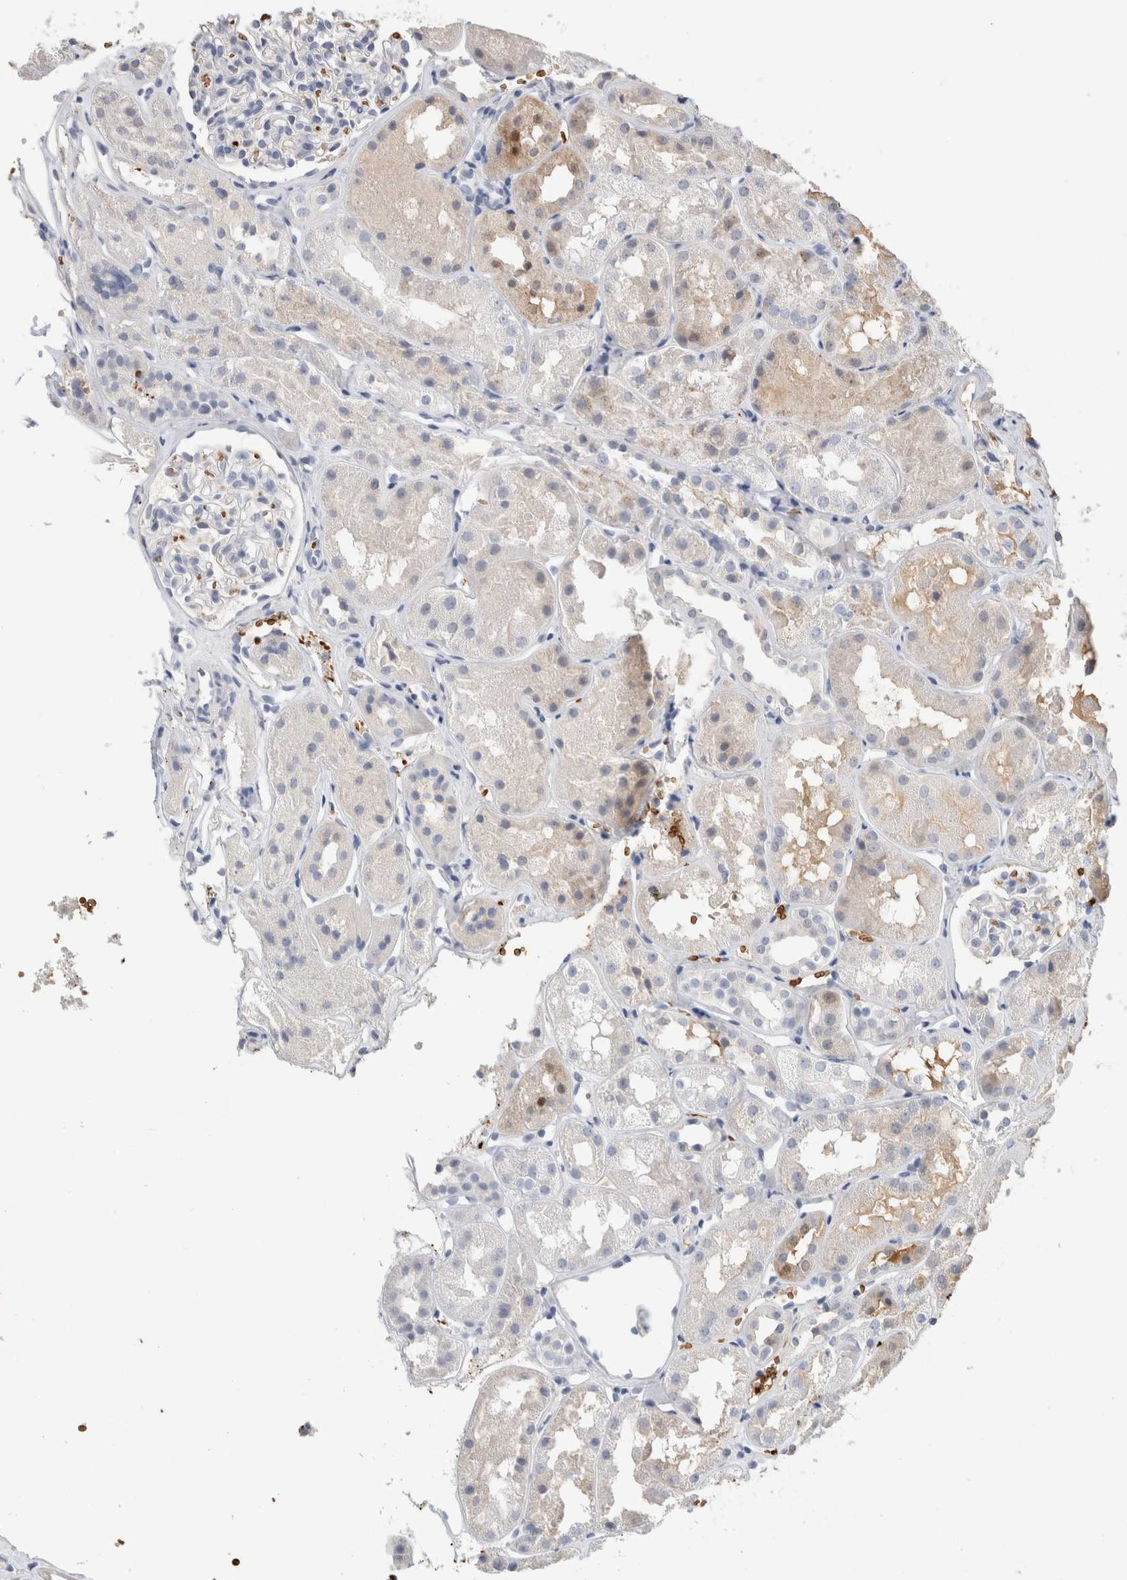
{"staining": {"intensity": "negative", "quantity": "none", "location": "none"}, "tissue": "kidney", "cell_type": "Cells in glomeruli", "image_type": "normal", "snomed": [{"axis": "morphology", "description": "Normal tissue, NOS"}, {"axis": "topography", "description": "Kidney"}], "caption": "Histopathology image shows no protein expression in cells in glomeruli of benign kidney. (Stains: DAB immunohistochemistry (IHC) with hematoxylin counter stain, Microscopy: brightfield microscopy at high magnification).", "gene": "CA1", "patient": {"sex": "male", "age": 16}}